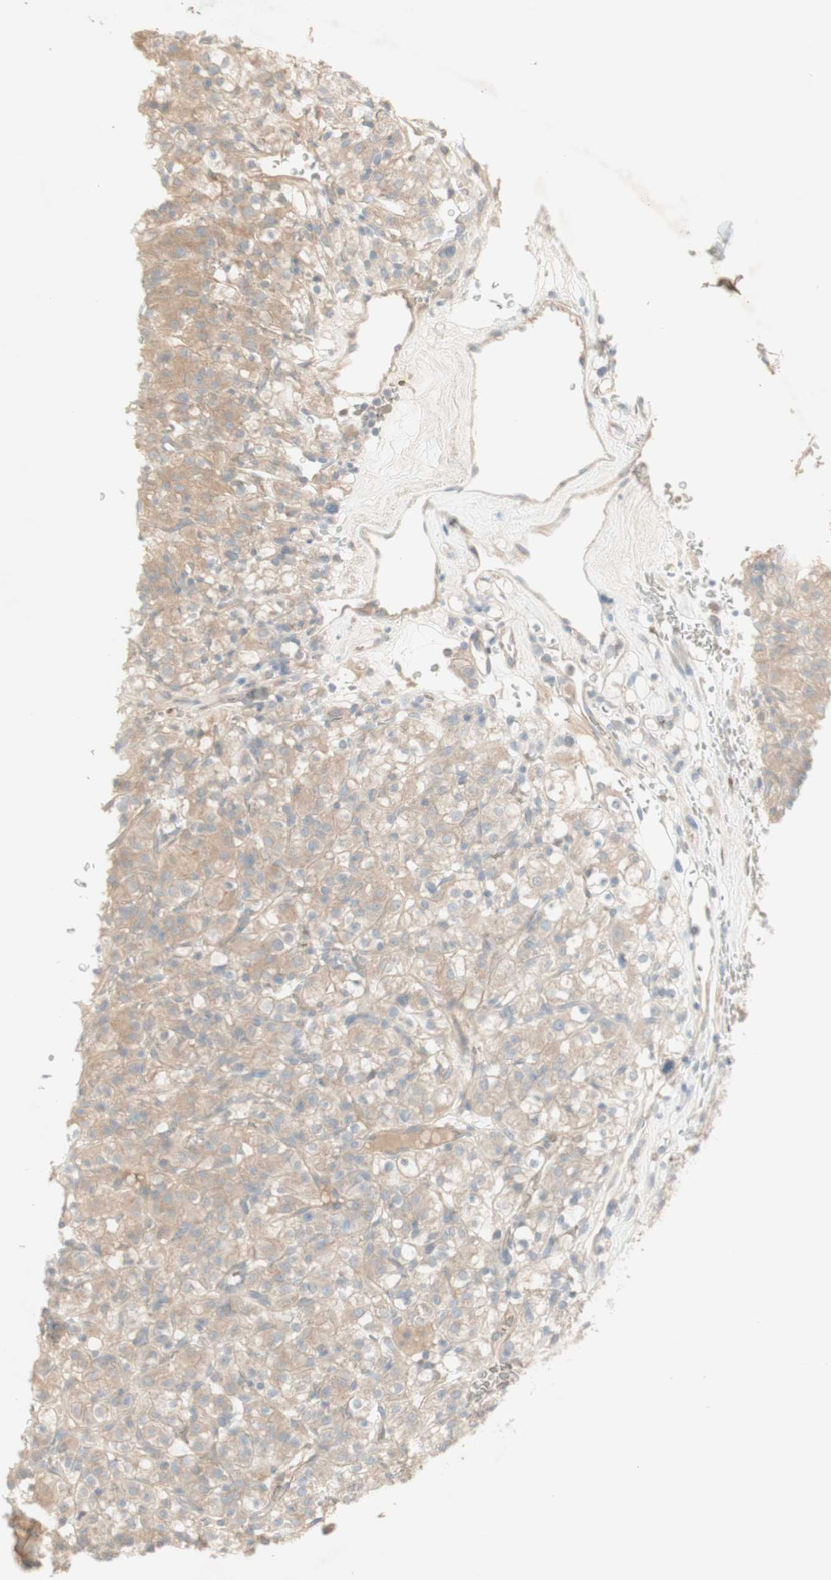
{"staining": {"intensity": "moderate", "quantity": ">75%", "location": "cytoplasmic/membranous"}, "tissue": "renal cancer", "cell_type": "Tumor cells", "image_type": "cancer", "snomed": [{"axis": "morphology", "description": "Normal tissue, NOS"}, {"axis": "morphology", "description": "Adenocarcinoma, NOS"}, {"axis": "topography", "description": "Kidney"}], "caption": "Immunohistochemical staining of adenocarcinoma (renal) demonstrates medium levels of moderate cytoplasmic/membranous protein expression in about >75% of tumor cells.", "gene": "PTGER4", "patient": {"sex": "female", "age": 72}}